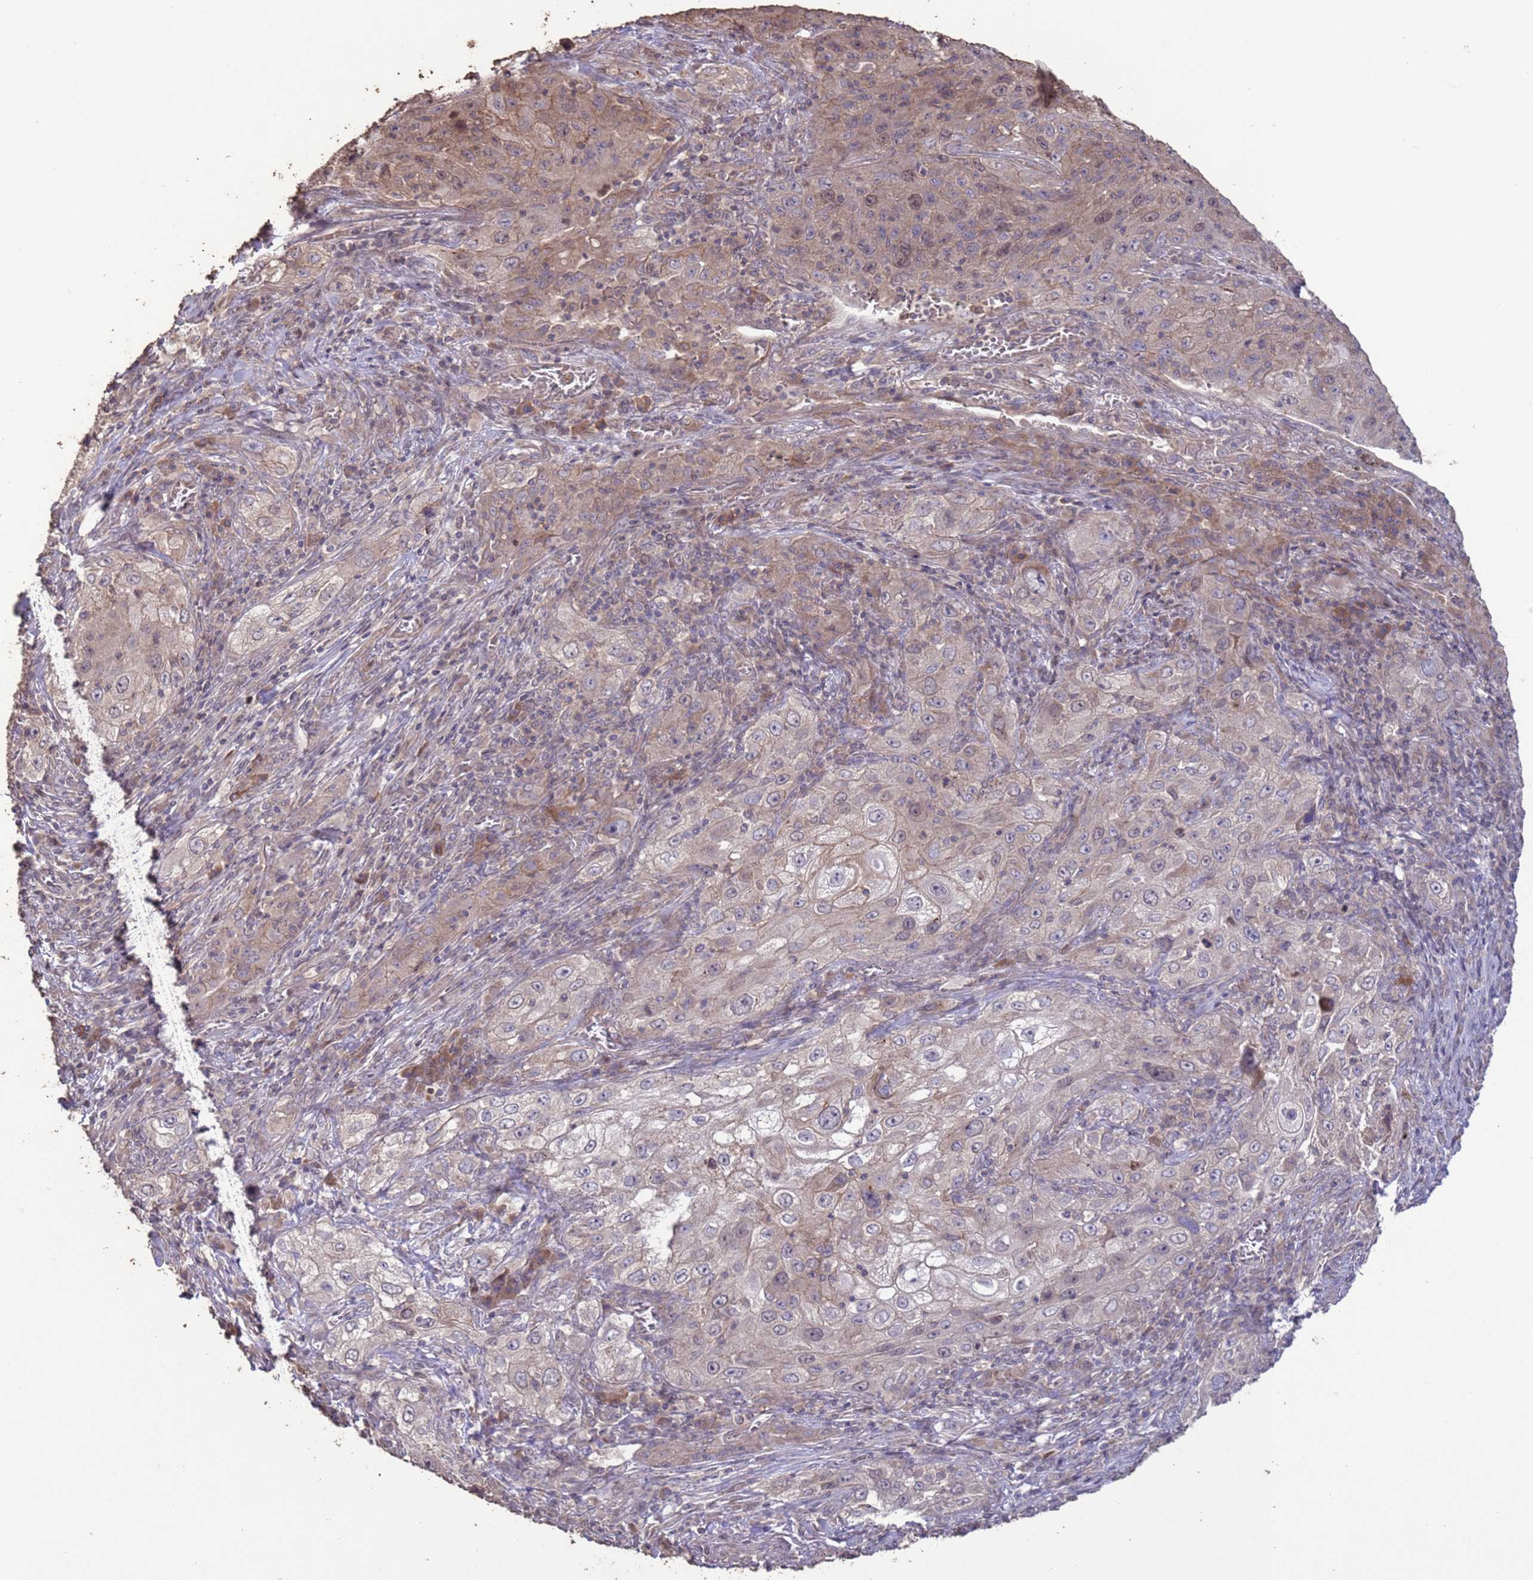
{"staining": {"intensity": "moderate", "quantity": "25%-75%", "location": "cytoplasmic/membranous"}, "tissue": "lung cancer", "cell_type": "Tumor cells", "image_type": "cancer", "snomed": [{"axis": "morphology", "description": "Squamous cell carcinoma, NOS"}, {"axis": "topography", "description": "Lung"}], "caption": "Immunohistochemical staining of human lung cancer exhibits moderate cytoplasmic/membranous protein staining in about 25%-75% of tumor cells. (DAB IHC, brown staining for protein, blue staining for nuclei).", "gene": "SLC9B2", "patient": {"sex": "female", "age": 69}}